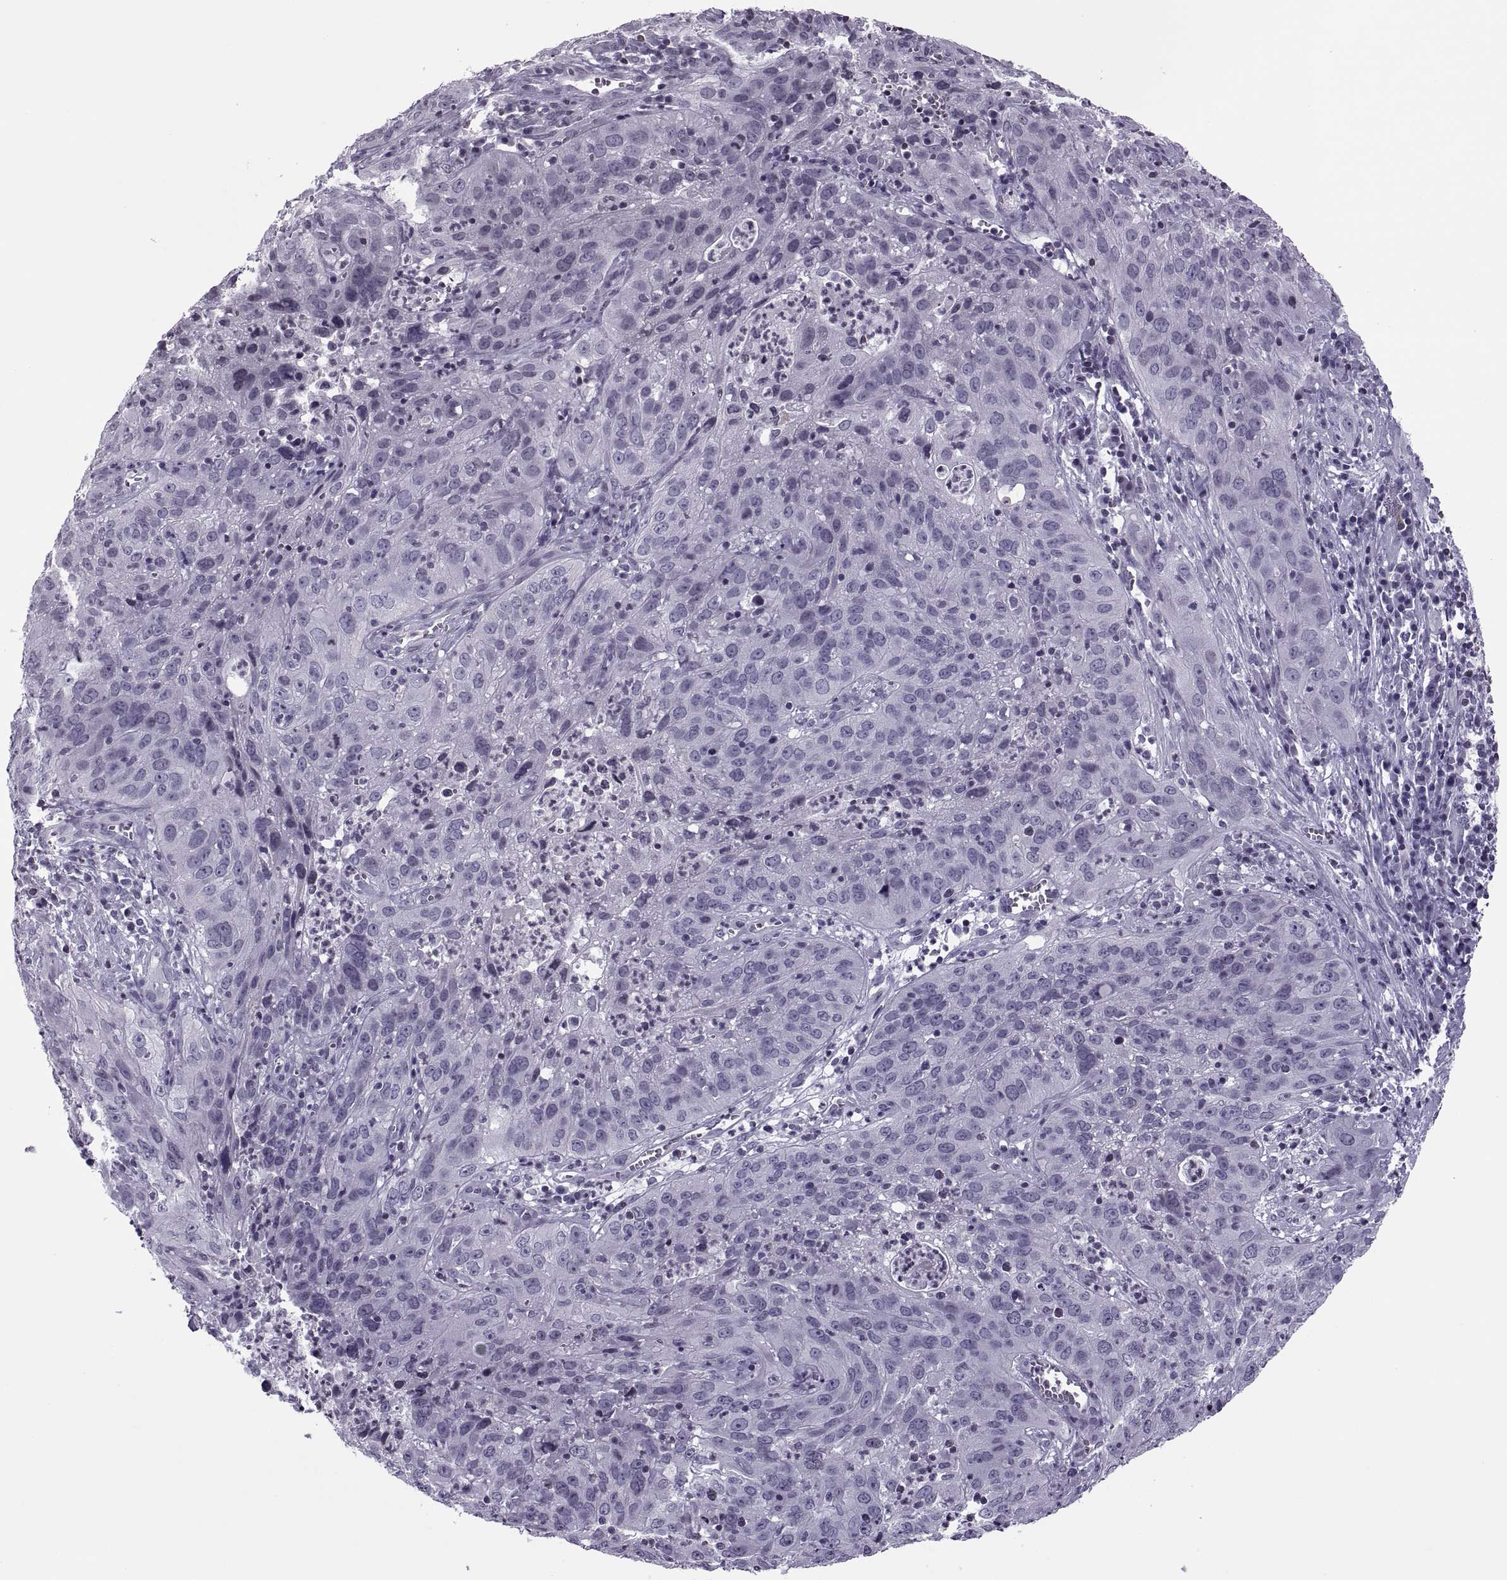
{"staining": {"intensity": "negative", "quantity": "none", "location": "none"}, "tissue": "cervical cancer", "cell_type": "Tumor cells", "image_type": "cancer", "snomed": [{"axis": "morphology", "description": "Squamous cell carcinoma, NOS"}, {"axis": "topography", "description": "Cervix"}], "caption": "Tumor cells show no significant protein expression in squamous cell carcinoma (cervical).", "gene": "H1-8", "patient": {"sex": "female", "age": 32}}